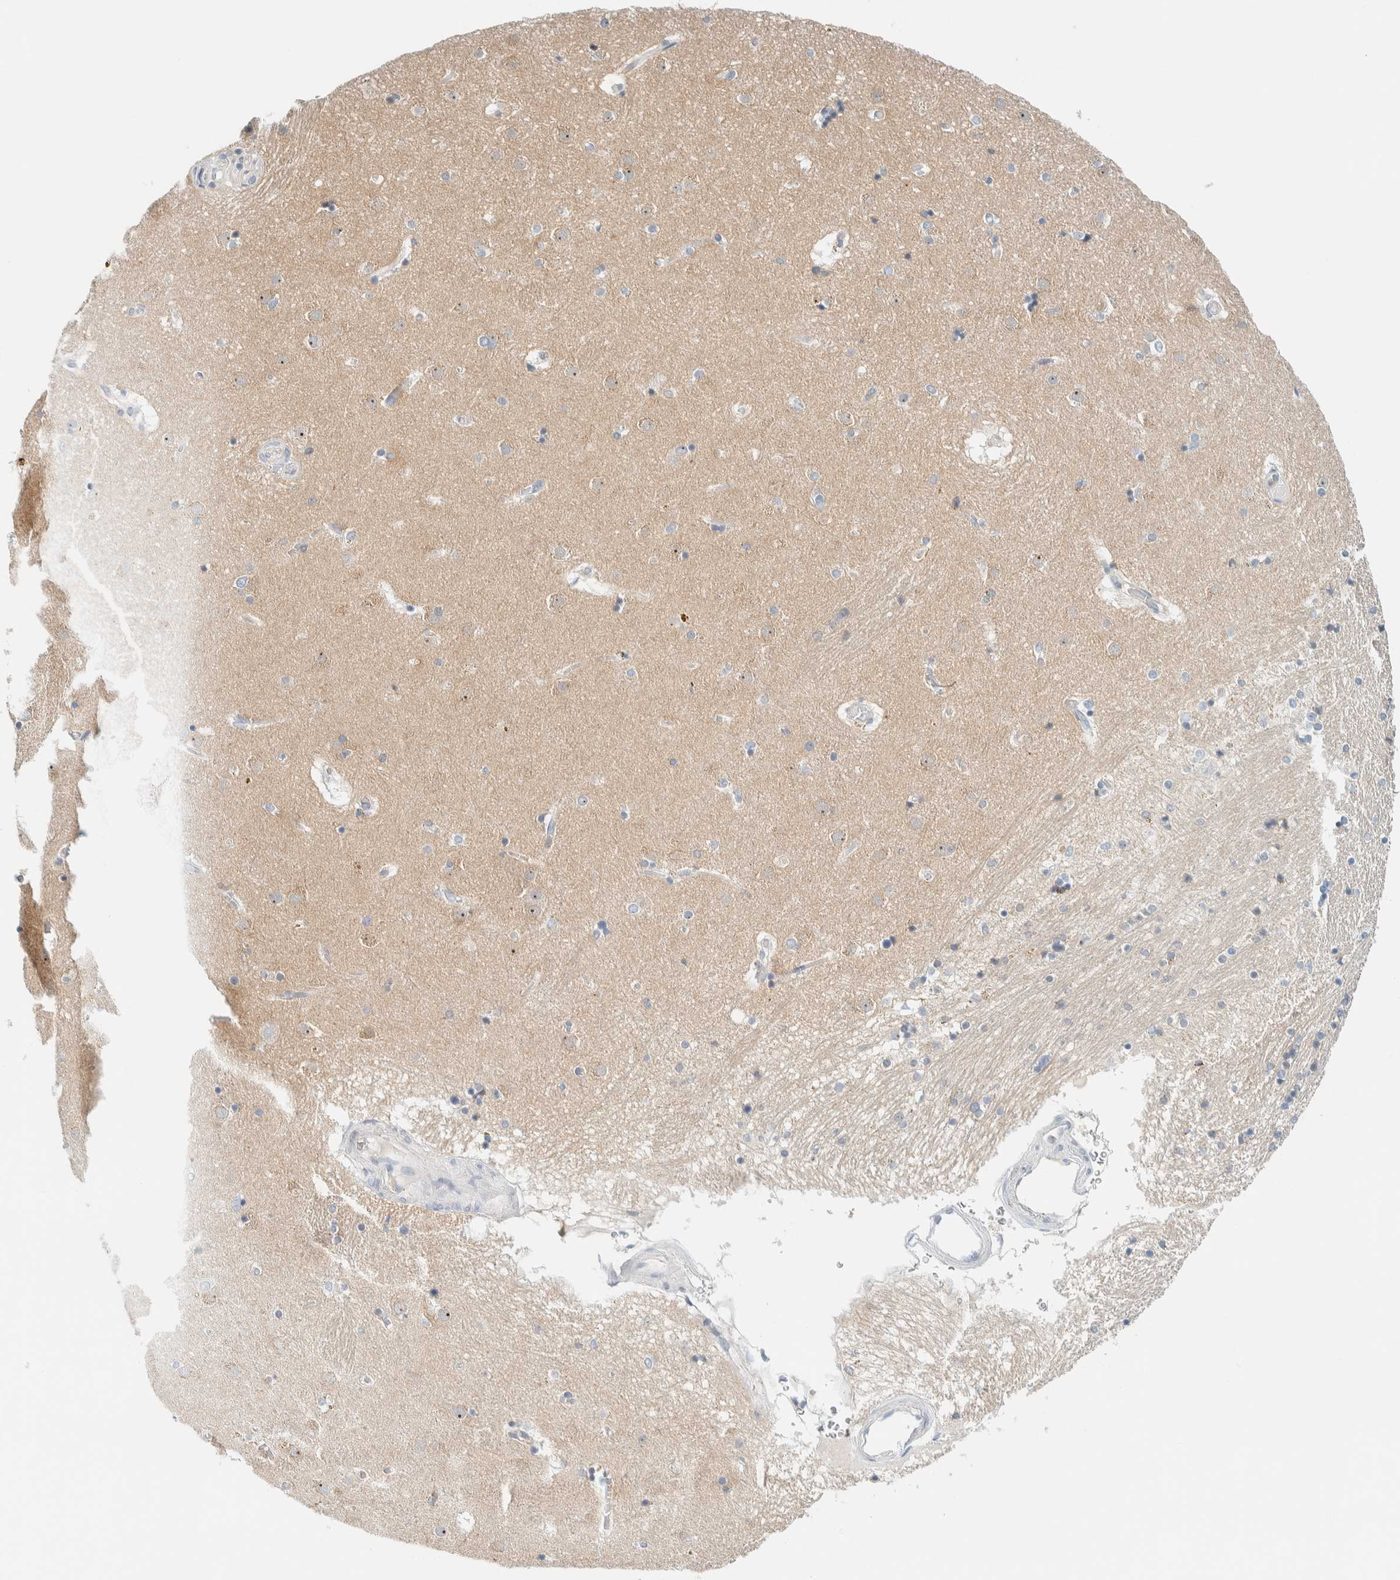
{"staining": {"intensity": "negative", "quantity": "none", "location": "none"}, "tissue": "caudate", "cell_type": "Glial cells", "image_type": "normal", "snomed": [{"axis": "morphology", "description": "Normal tissue, NOS"}, {"axis": "topography", "description": "Lateral ventricle wall"}], "caption": "The micrograph reveals no staining of glial cells in benign caudate.", "gene": "NDE1", "patient": {"sex": "male", "age": 70}}